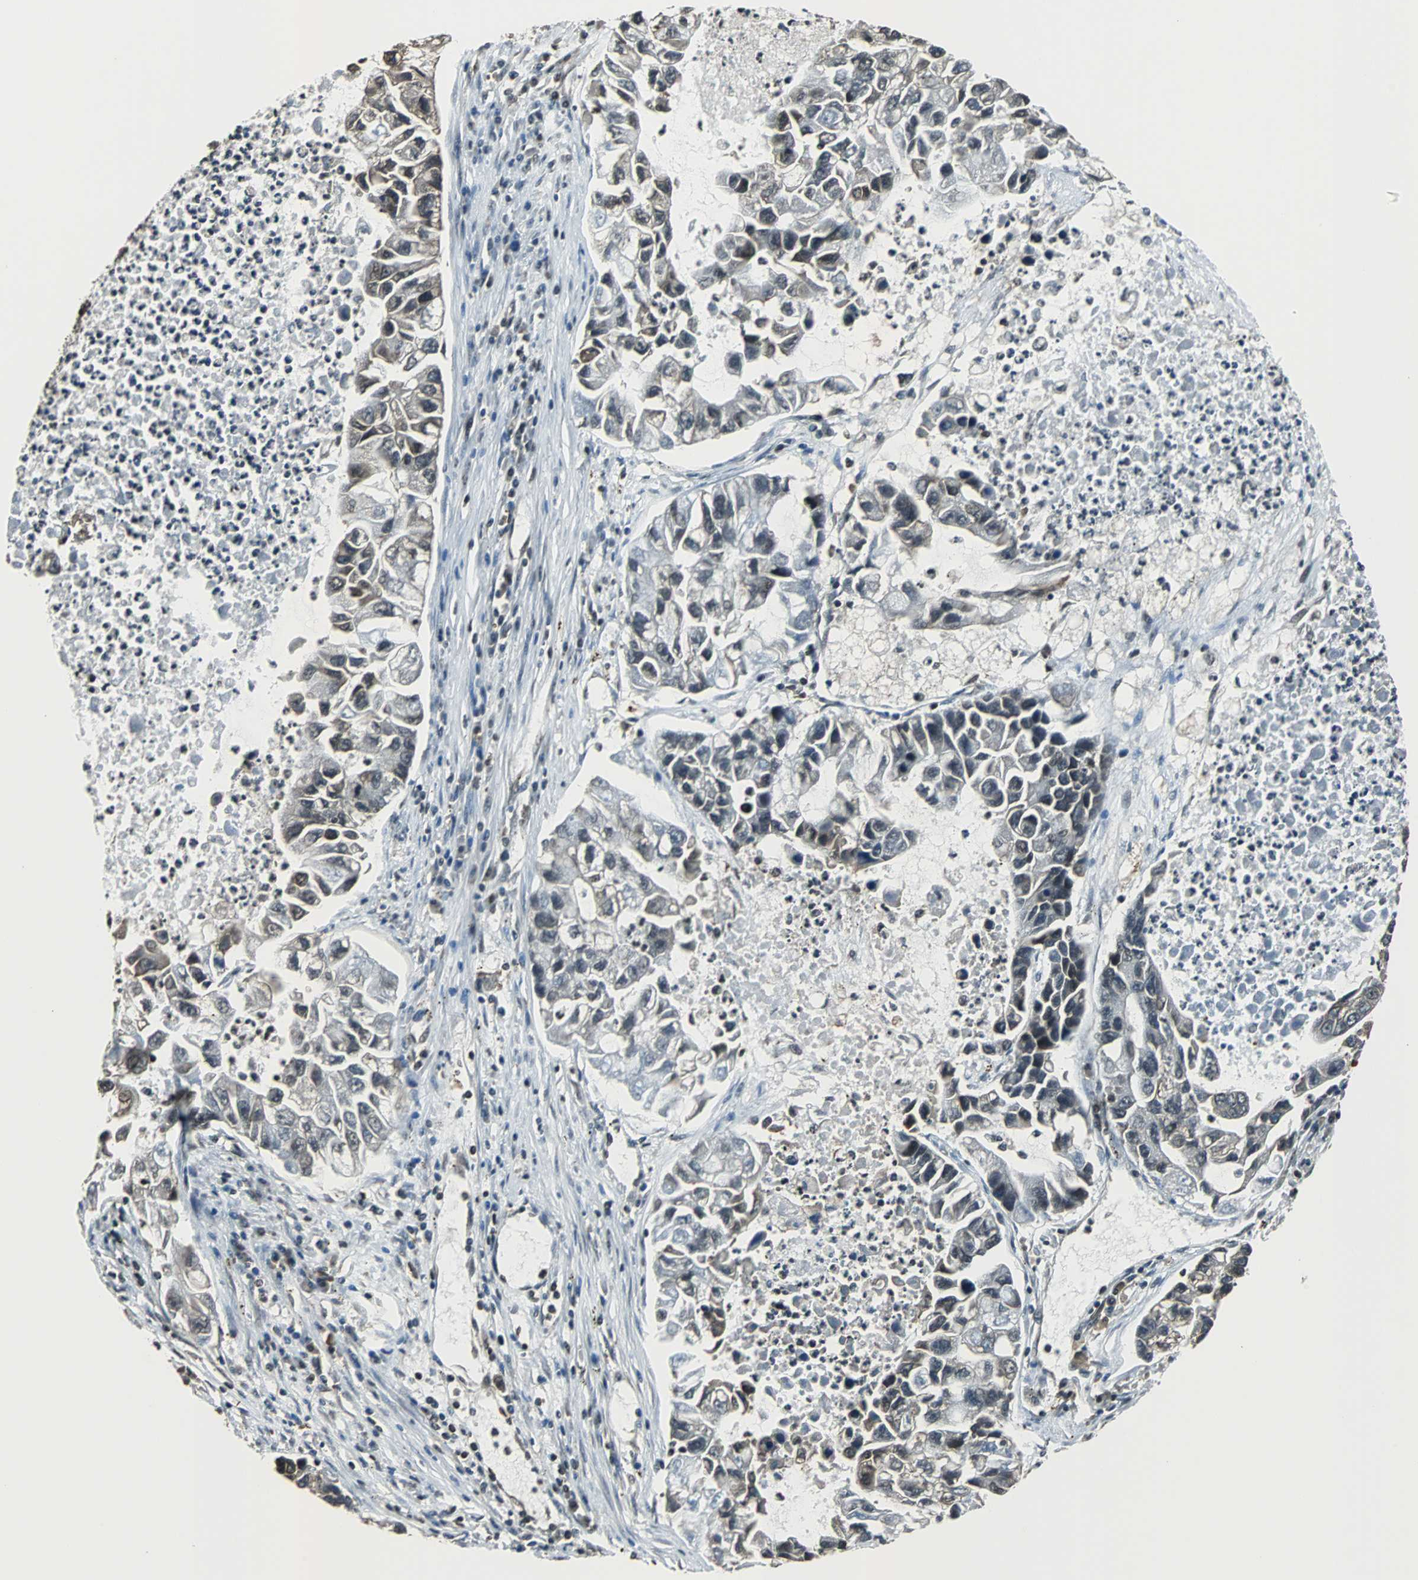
{"staining": {"intensity": "weak", "quantity": "25%-75%", "location": "nuclear"}, "tissue": "lung cancer", "cell_type": "Tumor cells", "image_type": "cancer", "snomed": [{"axis": "morphology", "description": "Adenocarcinoma, NOS"}, {"axis": "topography", "description": "Lung"}], "caption": "Adenocarcinoma (lung) was stained to show a protein in brown. There is low levels of weak nuclear expression in approximately 25%-75% of tumor cells.", "gene": "REST", "patient": {"sex": "female", "age": 51}}